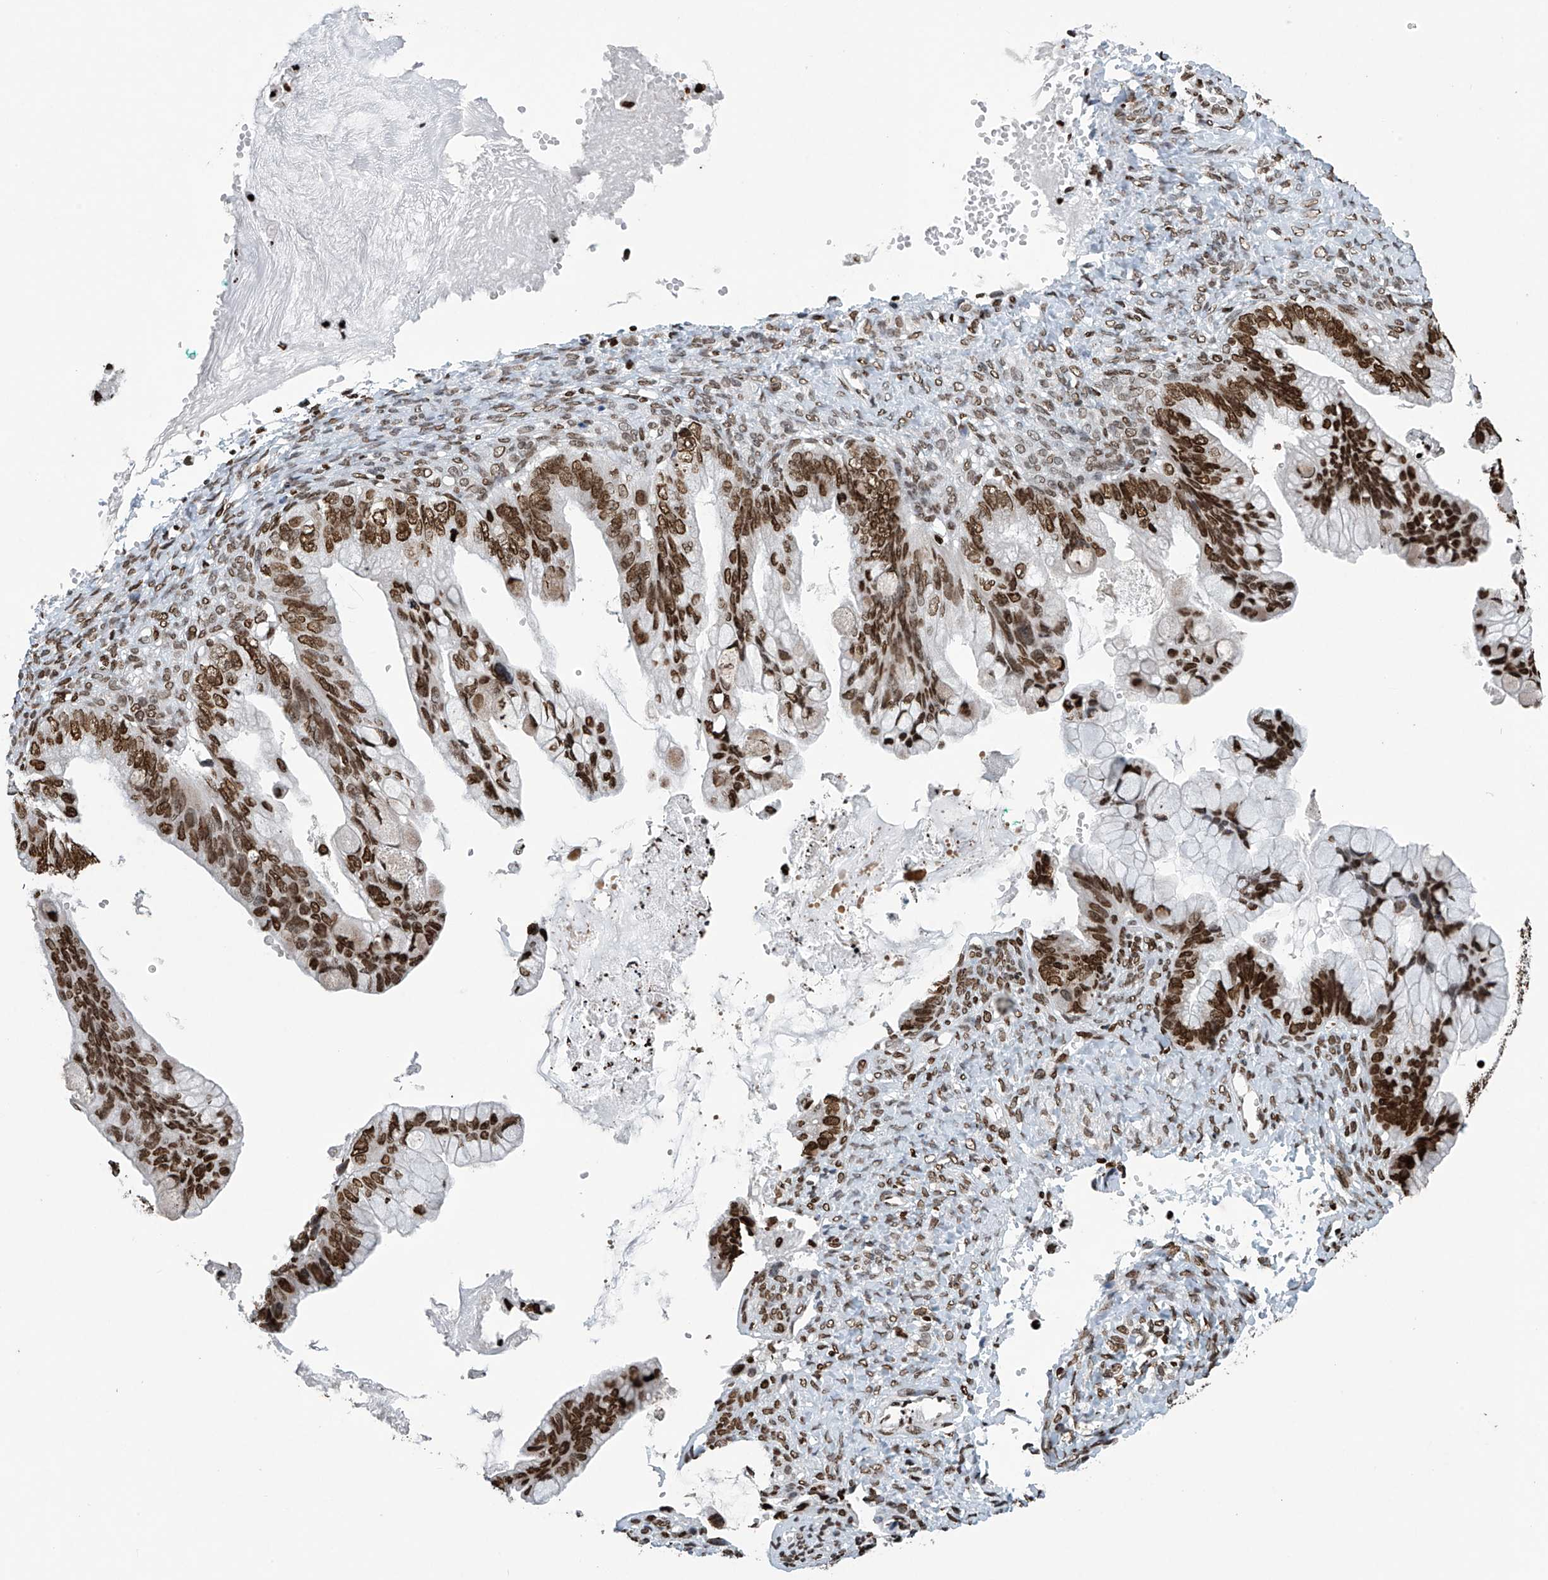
{"staining": {"intensity": "moderate", "quantity": ">75%", "location": "nuclear"}, "tissue": "ovarian cancer", "cell_type": "Tumor cells", "image_type": "cancer", "snomed": [{"axis": "morphology", "description": "Cystadenocarcinoma, mucinous, NOS"}, {"axis": "topography", "description": "Ovary"}], "caption": "Protein analysis of ovarian cancer (mucinous cystadenocarcinoma) tissue exhibits moderate nuclear staining in about >75% of tumor cells. The staining was performed using DAB to visualize the protein expression in brown, while the nuclei were stained in blue with hematoxylin (Magnification: 20x).", "gene": "H4C16", "patient": {"sex": "female", "age": 36}}